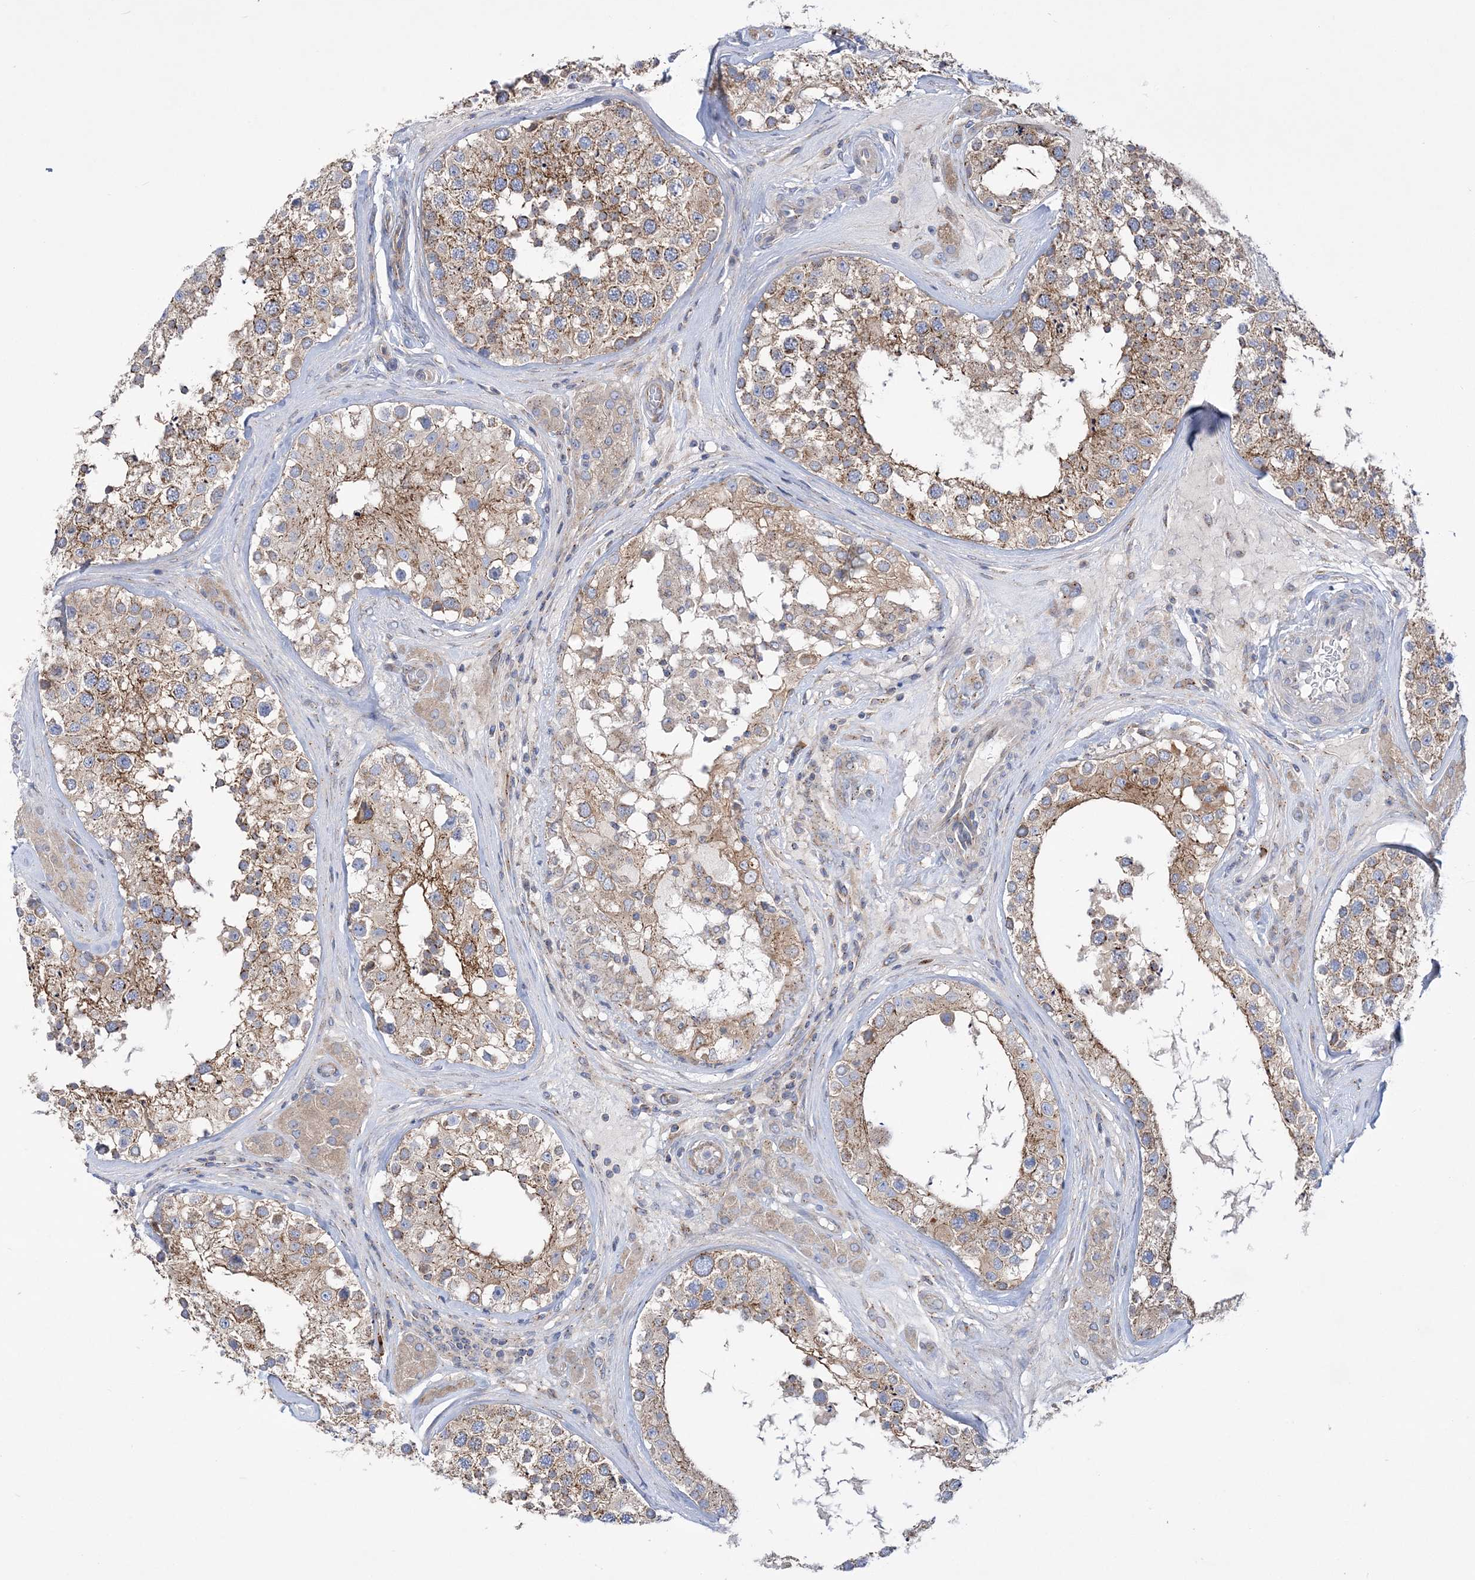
{"staining": {"intensity": "moderate", "quantity": ">75%", "location": "cytoplasmic/membranous"}, "tissue": "testis", "cell_type": "Cells in seminiferous ducts", "image_type": "normal", "snomed": [{"axis": "morphology", "description": "Normal tissue, NOS"}, {"axis": "topography", "description": "Testis"}], "caption": "A brown stain shows moderate cytoplasmic/membranous expression of a protein in cells in seminiferous ducts of unremarkable human testis. (IHC, brightfield microscopy, high magnification).", "gene": "COPB2", "patient": {"sex": "male", "age": 46}}